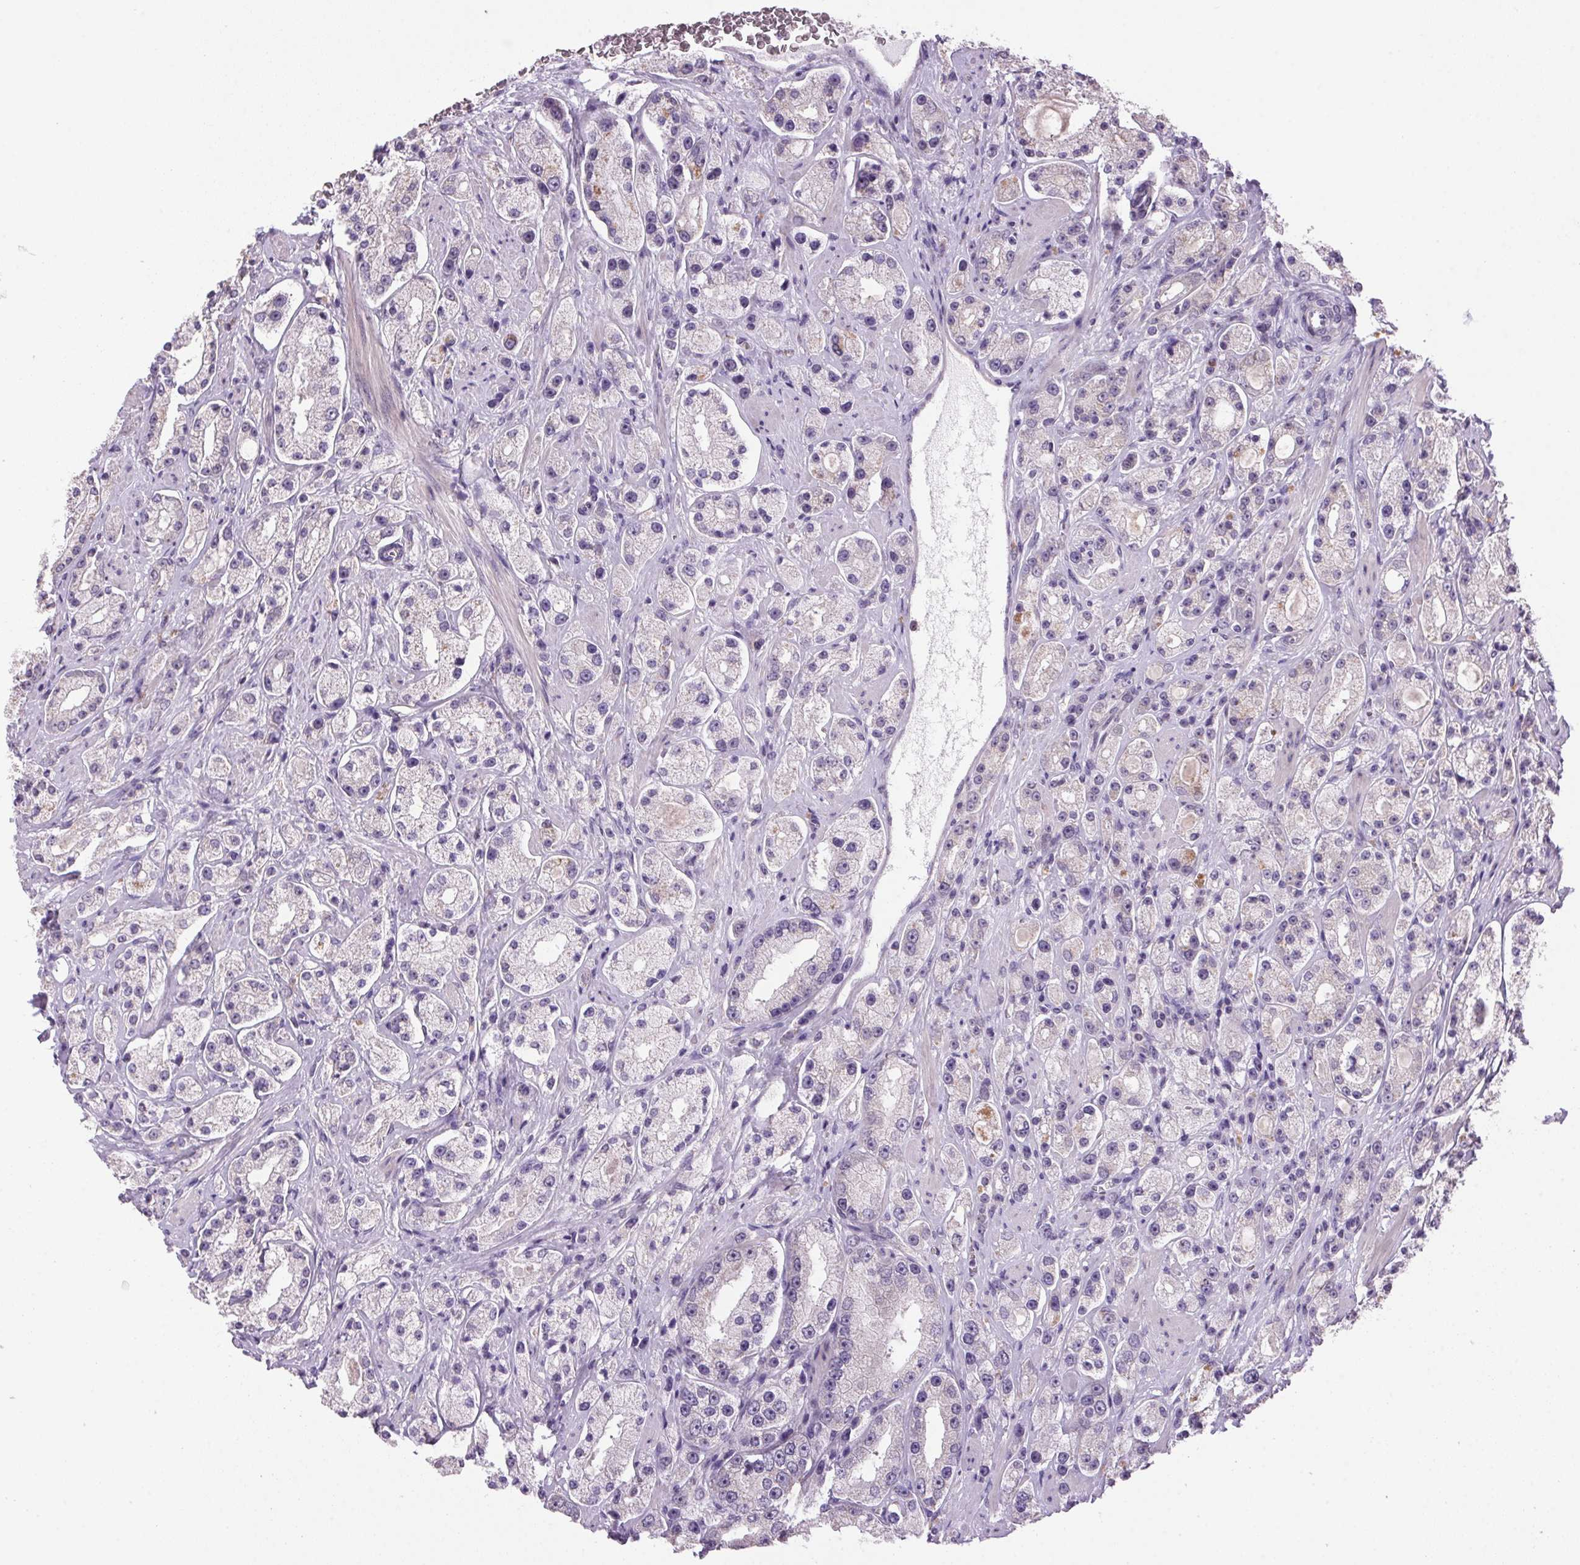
{"staining": {"intensity": "negative", "quantity": "none", "location": "none"}, "tissue": "prostate cancer", "cell_type": "Tumor cells", "image_type": "cancer", "snomed": [{"axis": "morphology", "description": "Adenocarcinoma, High grade"}, {"axis": "topography", "description": "Prostate"}], "caption": "Human prostate cancer stained for a protein using immunohistochemistry (IHC) exhibits no staining in tumor cells.", "gene": "VWA3B", "patient": {"sex": "male", "age": 67}}